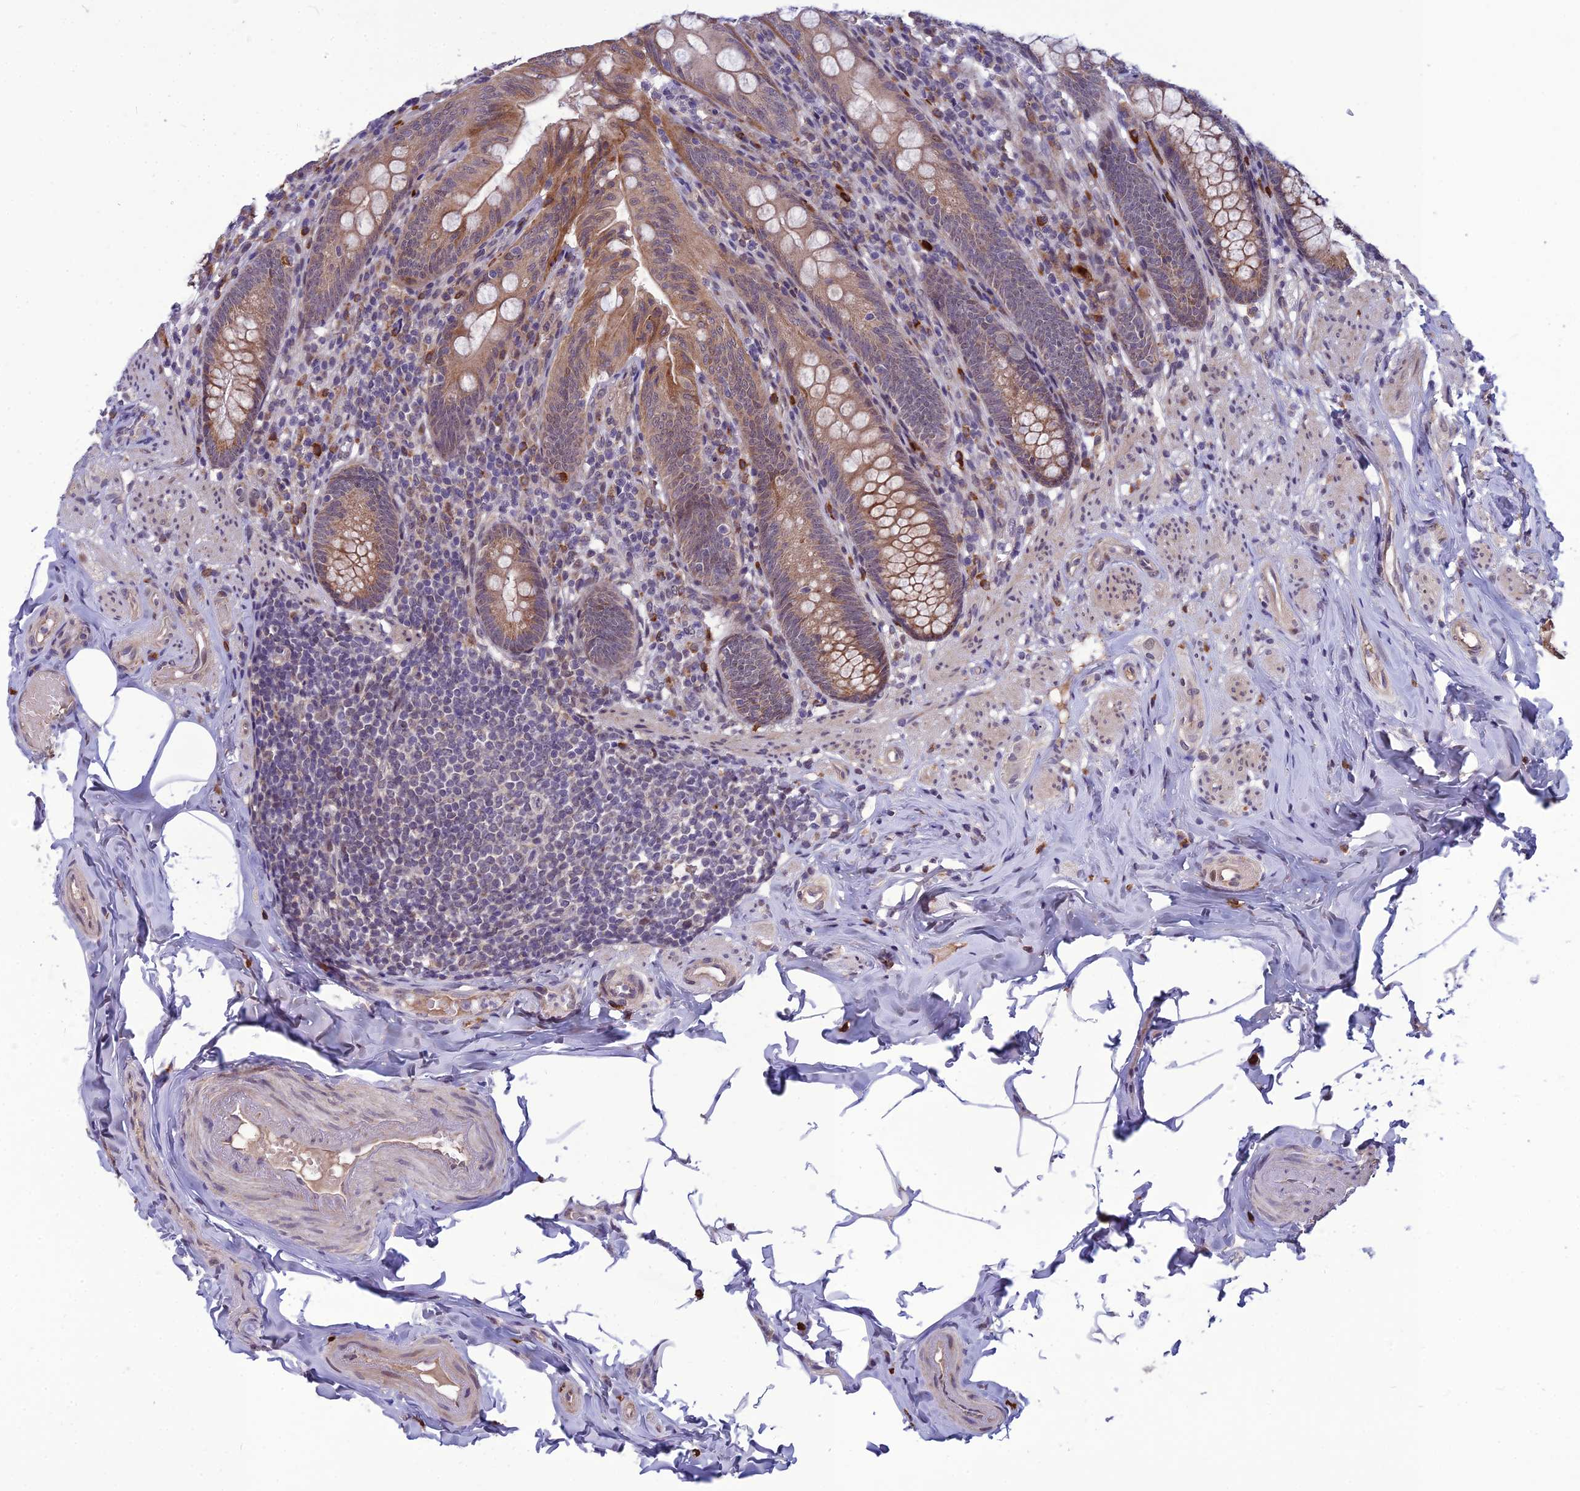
{"staining": {"intensity": "moderate", "quantity": ">75%", "location": "cytoplasmic/membranous"}, "tissue": "appendix", "cell_type": "Glandular cells", "image_type": "normal", "snomed": [{"axis": "morphology", "description": "Normal tissue, NOS"}, {"axis": "topography", "description": "Appendix"}], "caption": "This micrograph demonstrates unremarkable appendix stained with immunohistochemistry (IHC) to label a protein in brown. The cytoplasmic/membranous of glandular cells show moderate positivity for the protein. Nuclei are counter-stained blue.", "gene": "FBRS", "patient": {"sex": "male", "age": 55}}